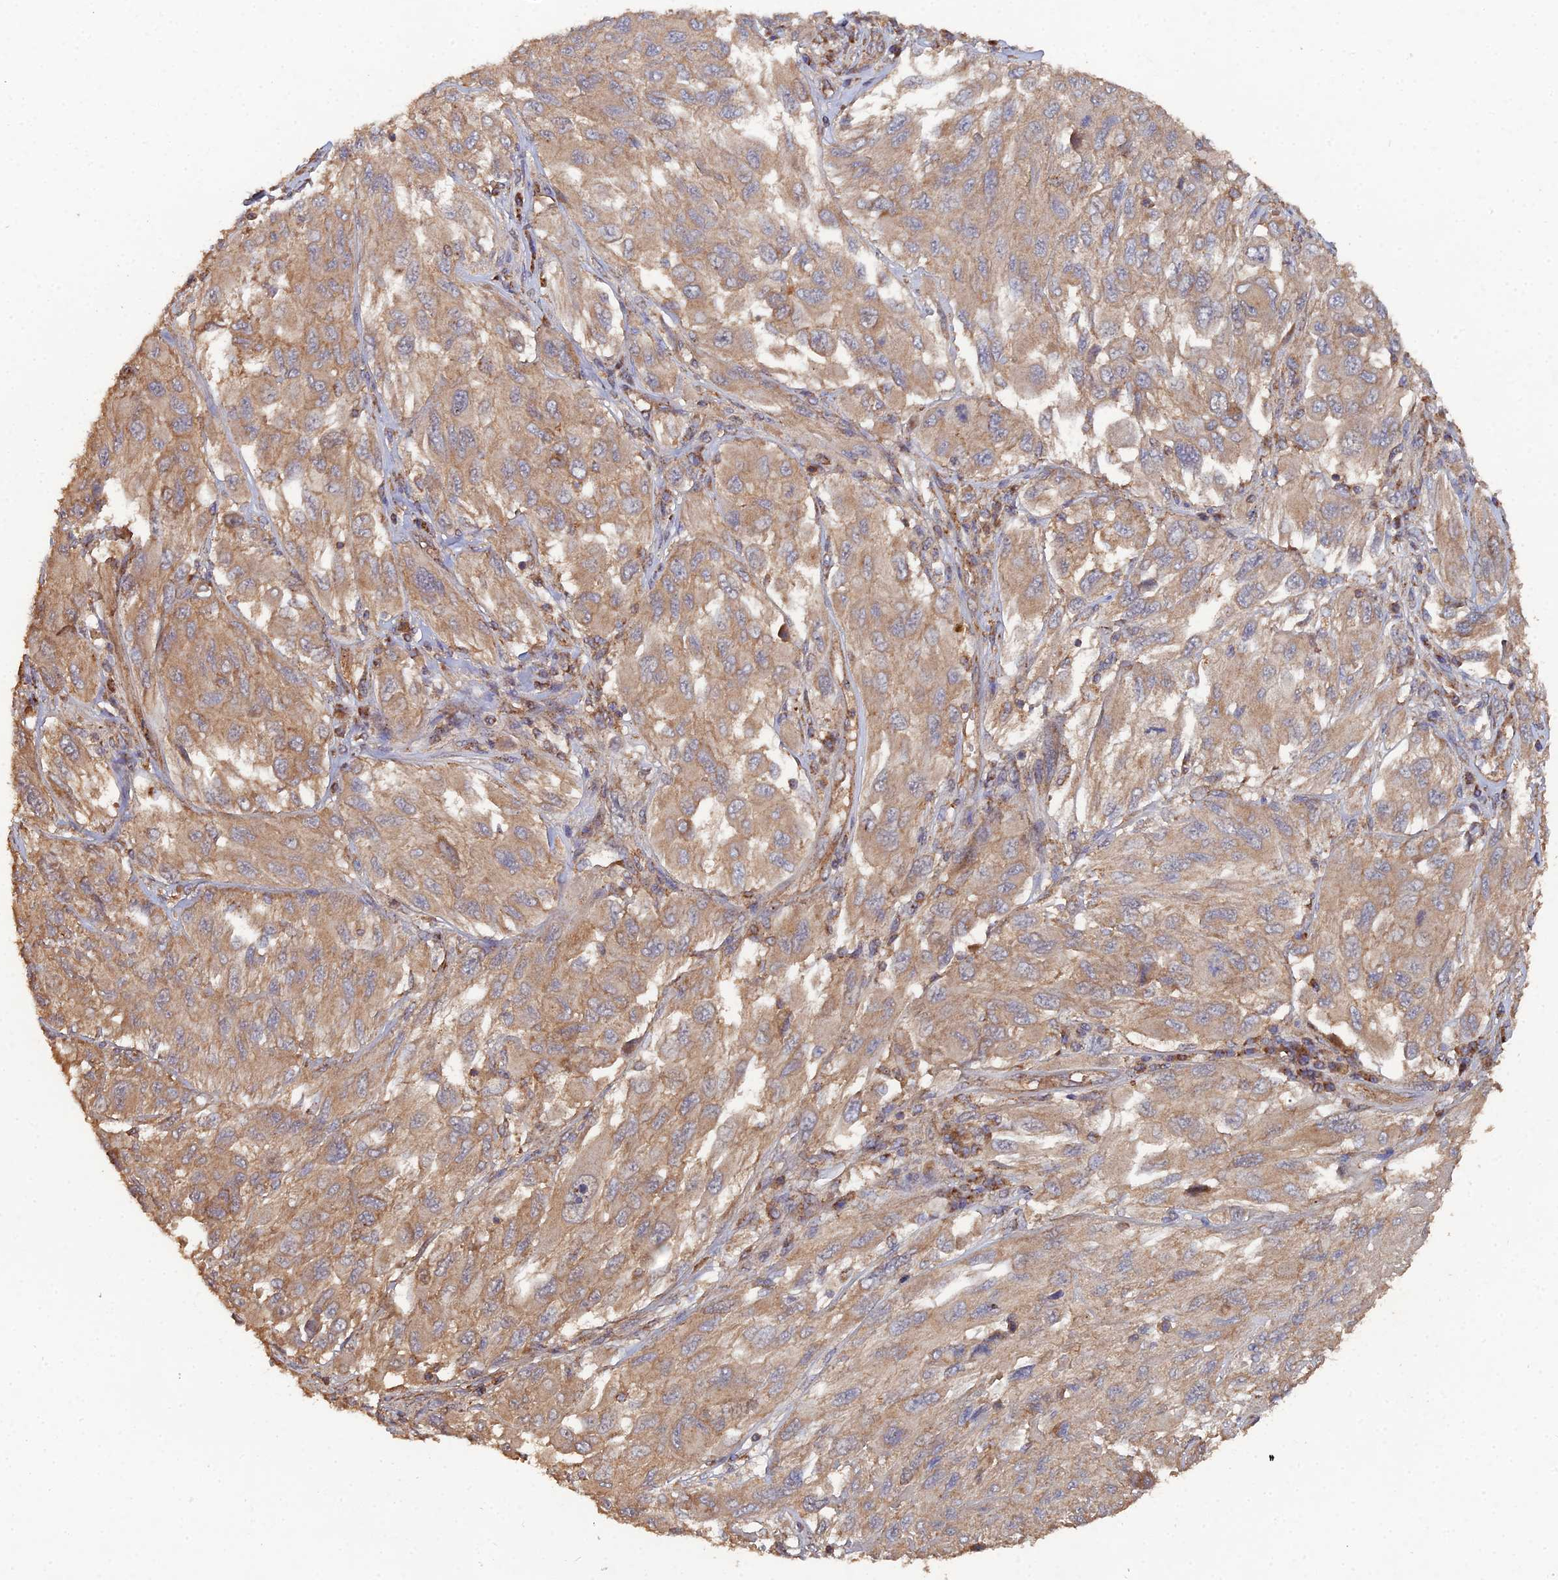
{"staining": {"intensity": "moderate", "quantity": ">75%", "location": "cytoplasmic/membranous"}, "tissue": "melanoma", "cell_type": "Tumor cells", "image_type": "cancer", "snomed": [{"axis": "morphology", "description": "Malignant melanoma, NOS"}, {"axis": "topography", "description": "Skin"}], "caption": "Approximately >75% of tumor cells in human malignant melanoma show moderate cytoplasmic/membranous protein staining as visualized by brown immunohistochemical staining.", "gene": "SPANXN4", "patient": {"sex": "female", "age": 91}}